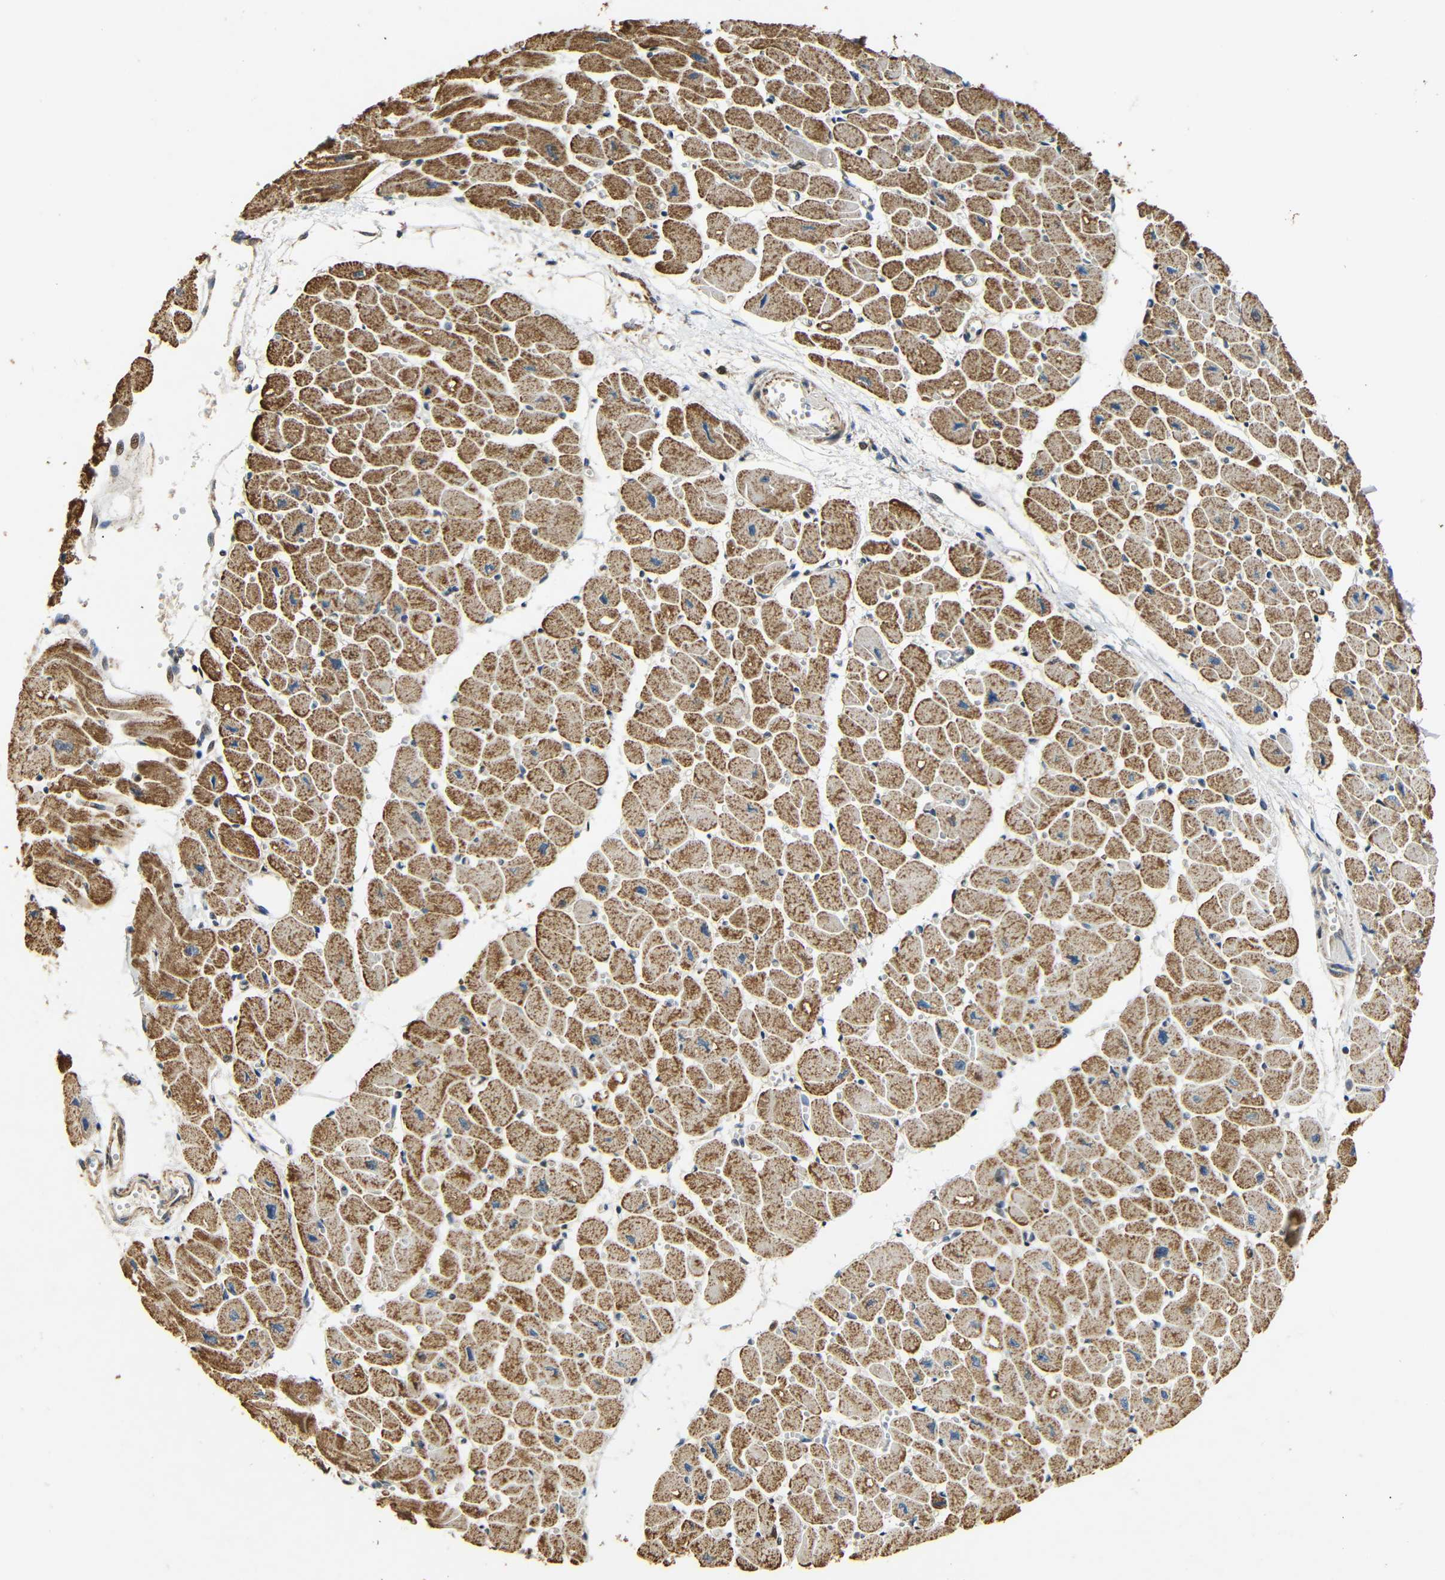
{"staining": {"intensity": "moderate", "quantity": ">75%", "location": "cytoplasmic/membranous"}, "tissue": "heart muscle", "cell_type": "Cardiomyocytes", "image_type": "normal", "snomed": [{"axis": "morphology", "description": "Normal tissue, NOS"}, {"axis": "topography", "description": "Heart"}], "caption": "IHC of benign heart muscle exhibits medium levels of moderate cytoplasmic/membranous staining in approximately >75% of cardiomyocytes. Using DAB (3,3'-diaminobenzidine) (brown) and hematoxylin (blue) stains, captured at high magnification using brightfield microscopy.", "gene": "KAZALD1", "patient": {"sex": "female", "age": 54}}